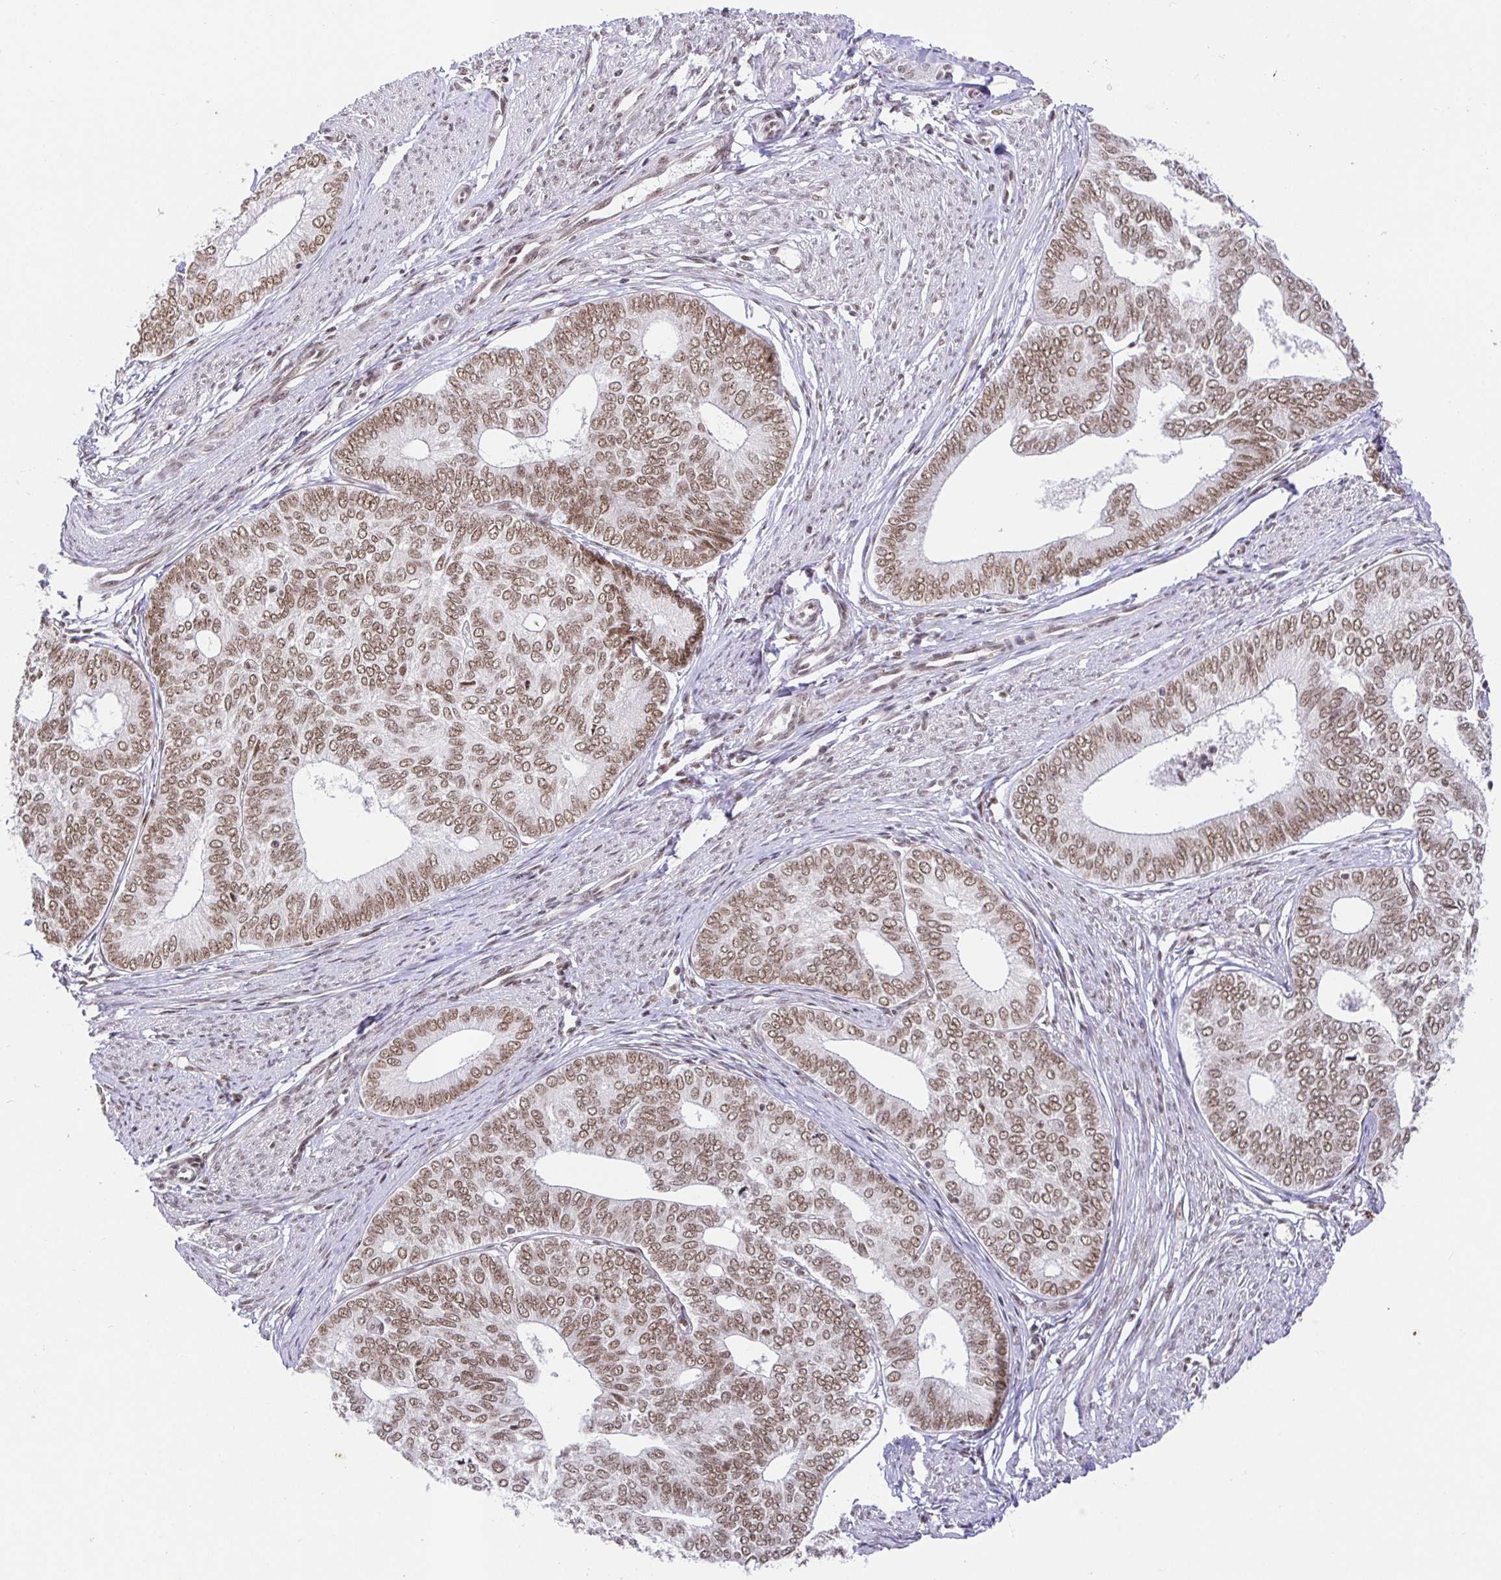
{"staining": {"intensity": "moderate", "quantity": ">75%", "location": "nuclear"}, "tissue": "endometrial cancer", "cell_type": "Tumor cells", "image_type": "cancer", "snomed": [{"axis": "morphology", "description": "Adenocarcinoma, NOS"}, {"axis": "topography", "description": "Endometrium"}], "caption": "A brown stain highlights moderate nuclear staining of a protein in adenocarcinoma (endometrial) tumor cells. The staining is performed using DAB brown chromogen to label protein expression. The nuclei are counter-stained blue using hematoxylin.", "gene": "USF1", "patient": {"sex": "female", "age": 75}}